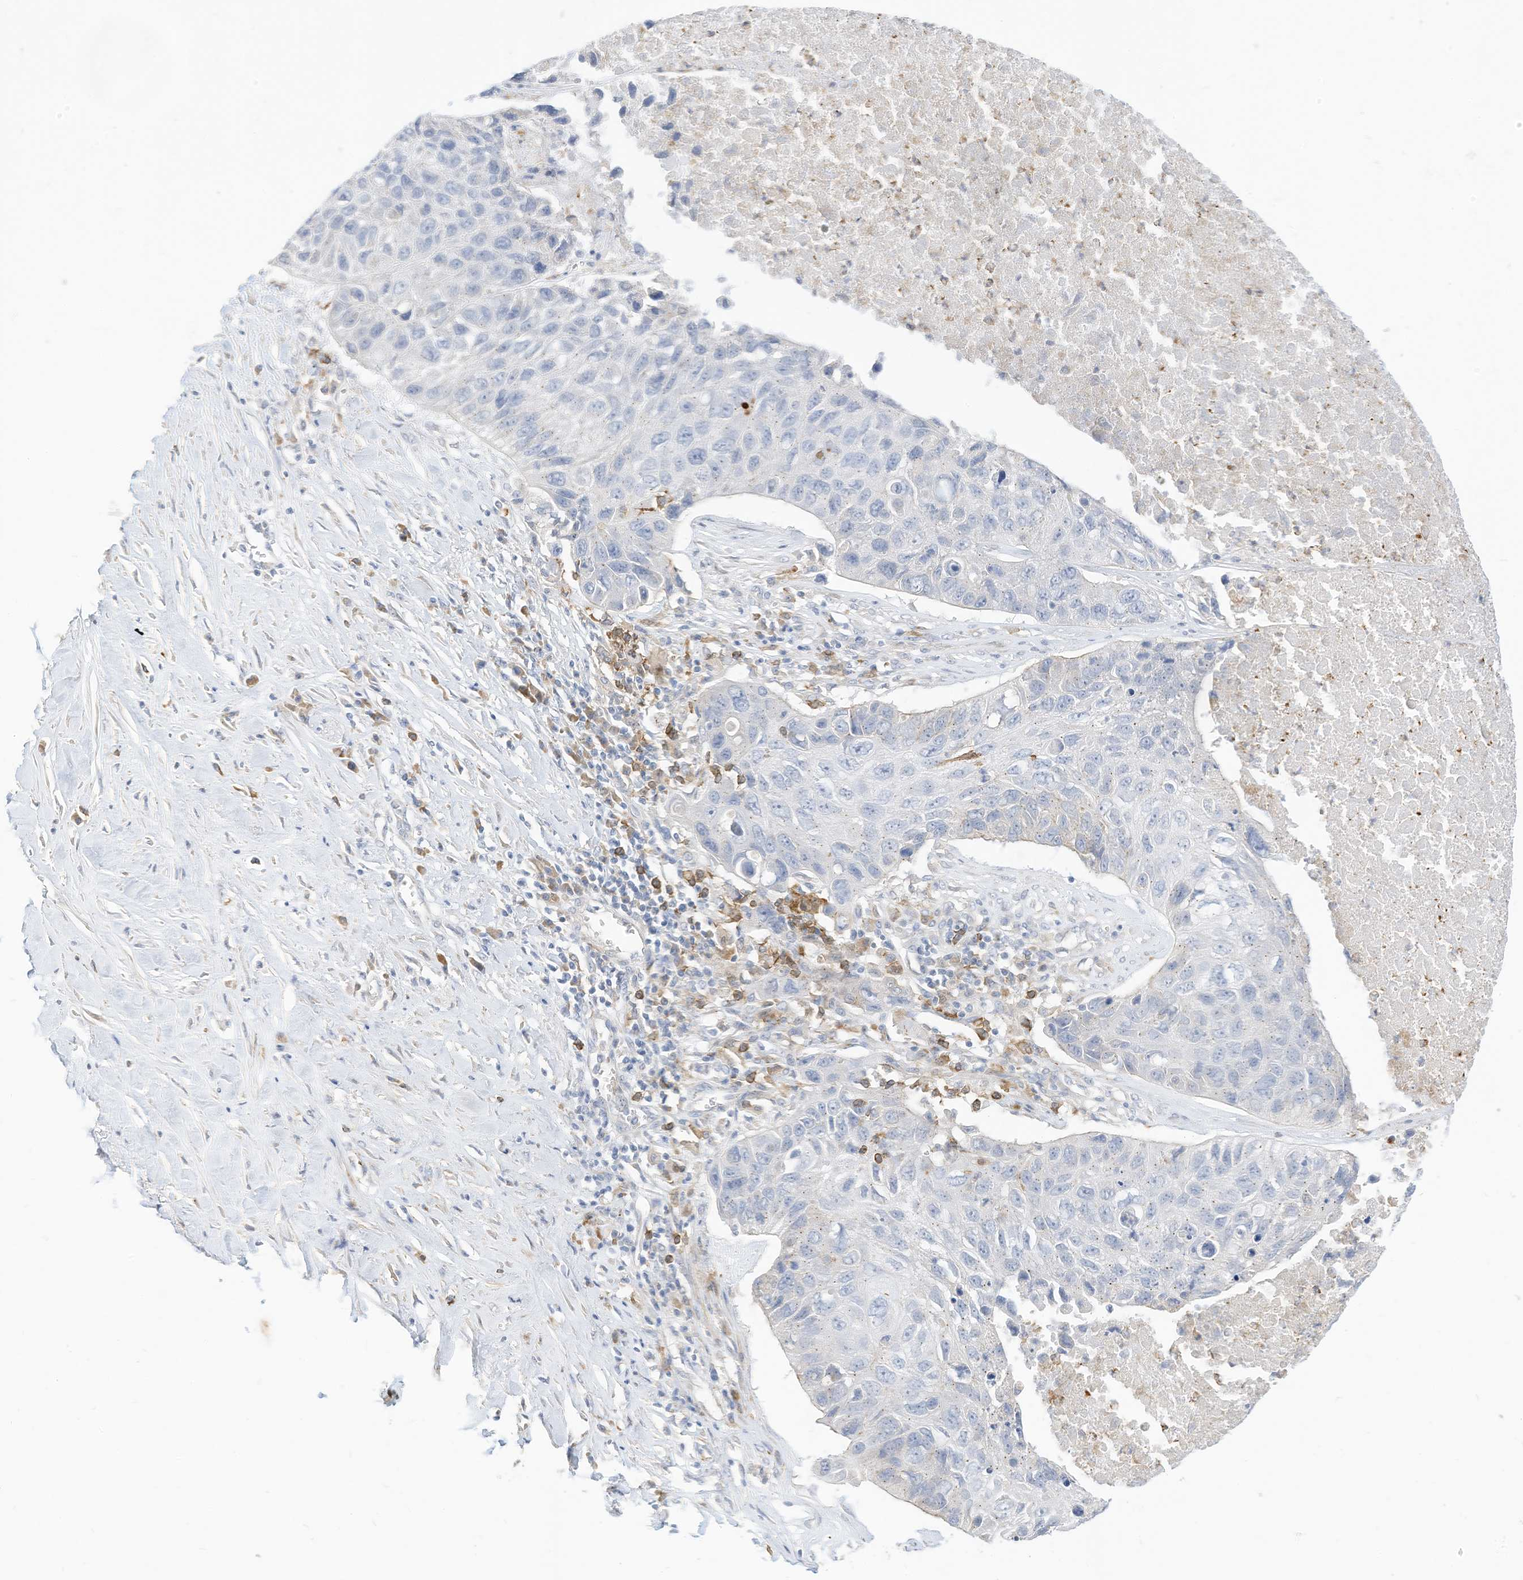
{"staining": {"intensity": "negative", "quantity": "none", "location": "none"}, "tissue": "lung cancer", "cell_type": "Tumor cells", "image_type": "cancer", "snomed": [{"axis": "morphology", "description": "Squamous cell carcinoma, NOS"}, {"axis": "topography", "description": "Lung"}], "caption": "Tumor cells are negative for brown protein staining in lung cancer (squamous cell carcinoma).", "gene": "ATP13A1", "patient": {"sex": "male", "age": 61}}